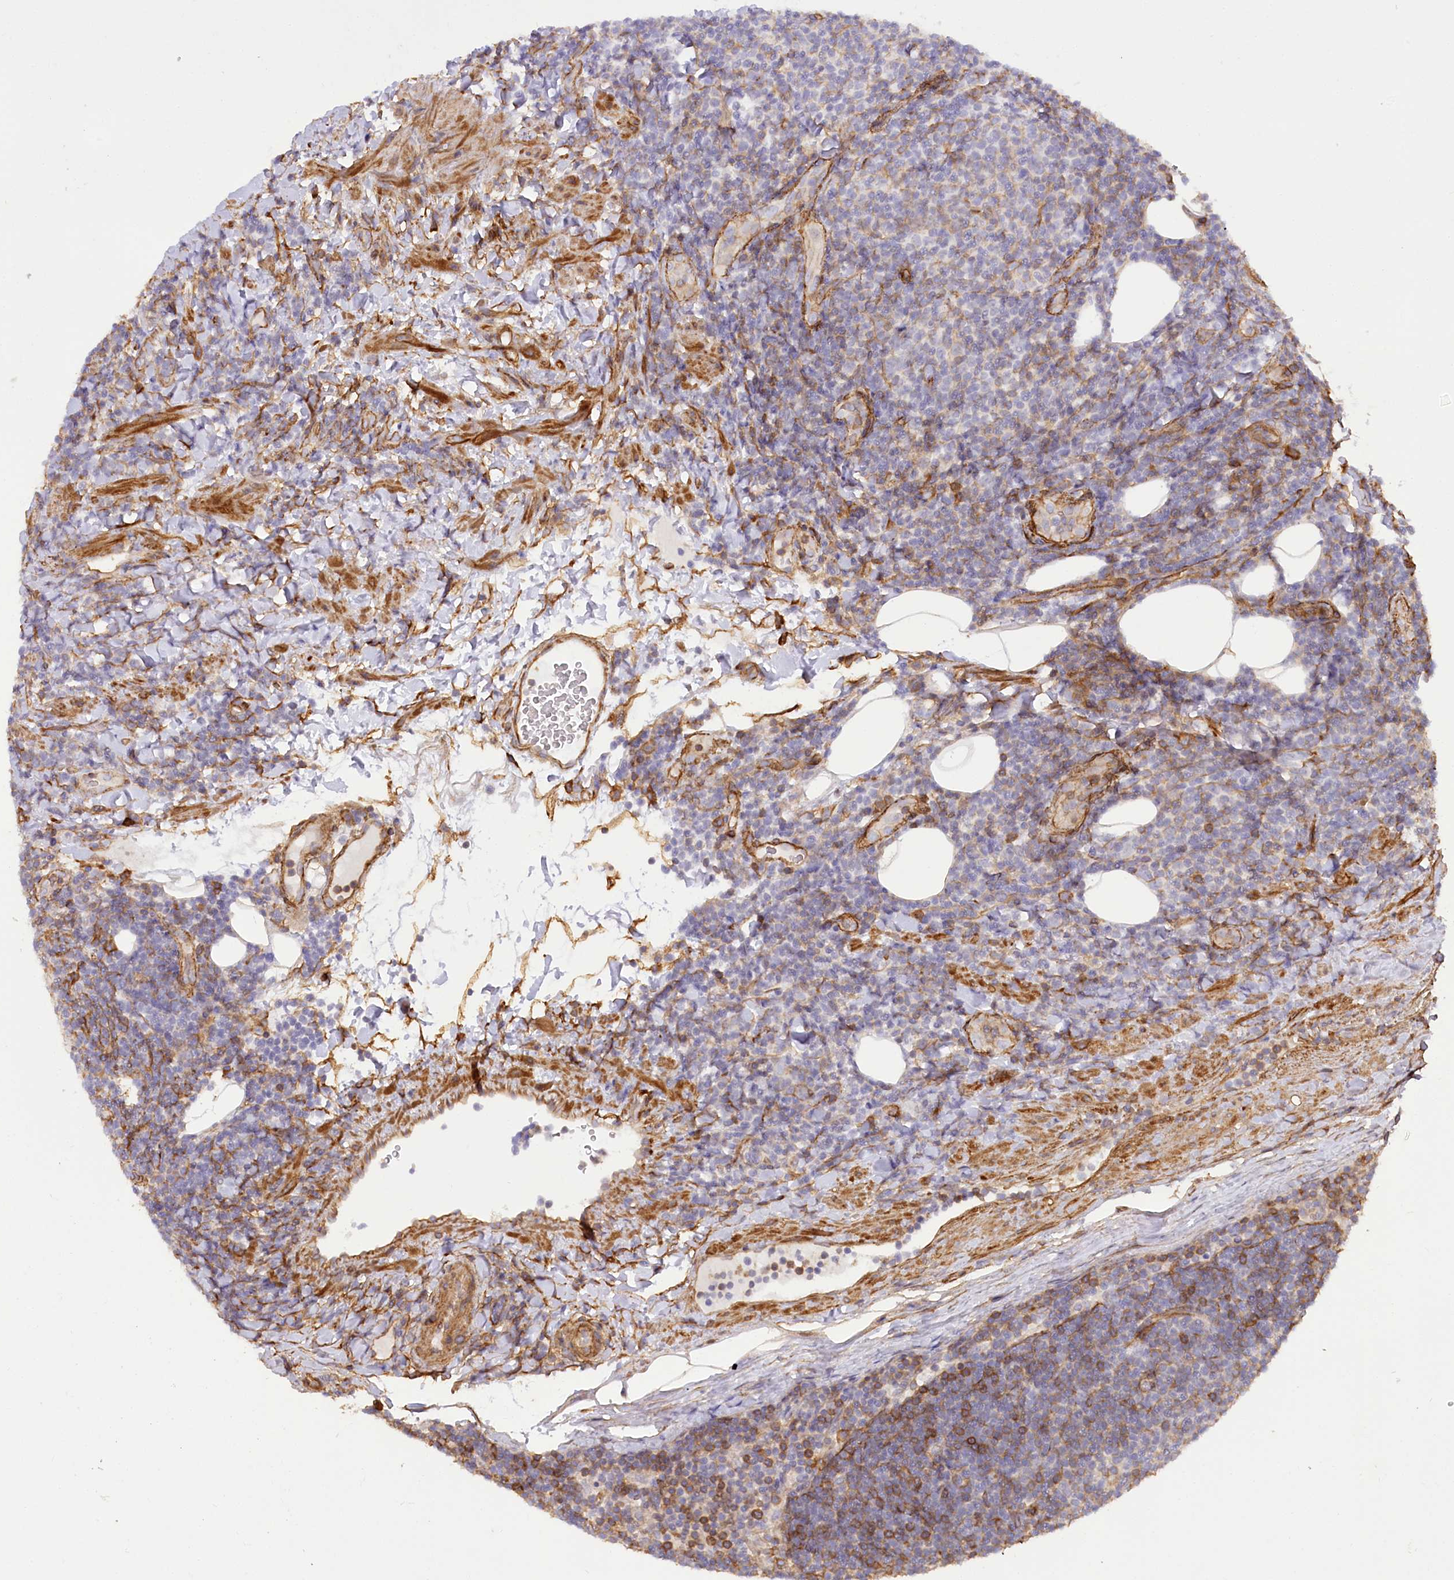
{"staining": {"intensity": "weak", "quantity": "<25%", "location": "cytoplasmic/membranous"}, "tissue": "lymphoma", "cell_type": "Tumor cells", "image_type": "cancer", "snomed": [{"axis": "morphology", "description": "Malignant lymphoma, non-Hodgkin's type, Low grade"}, {"axis": "topography", "description": "Lymph node"}], "caption": "Immunohistochemical staining of malignant lymphoma, non-Hodgkin's type (low-grade) exhibits no significant staining in tumor cells.", "gene": "SYNPO2", "patient": {"sex": "male", "age": 66}}